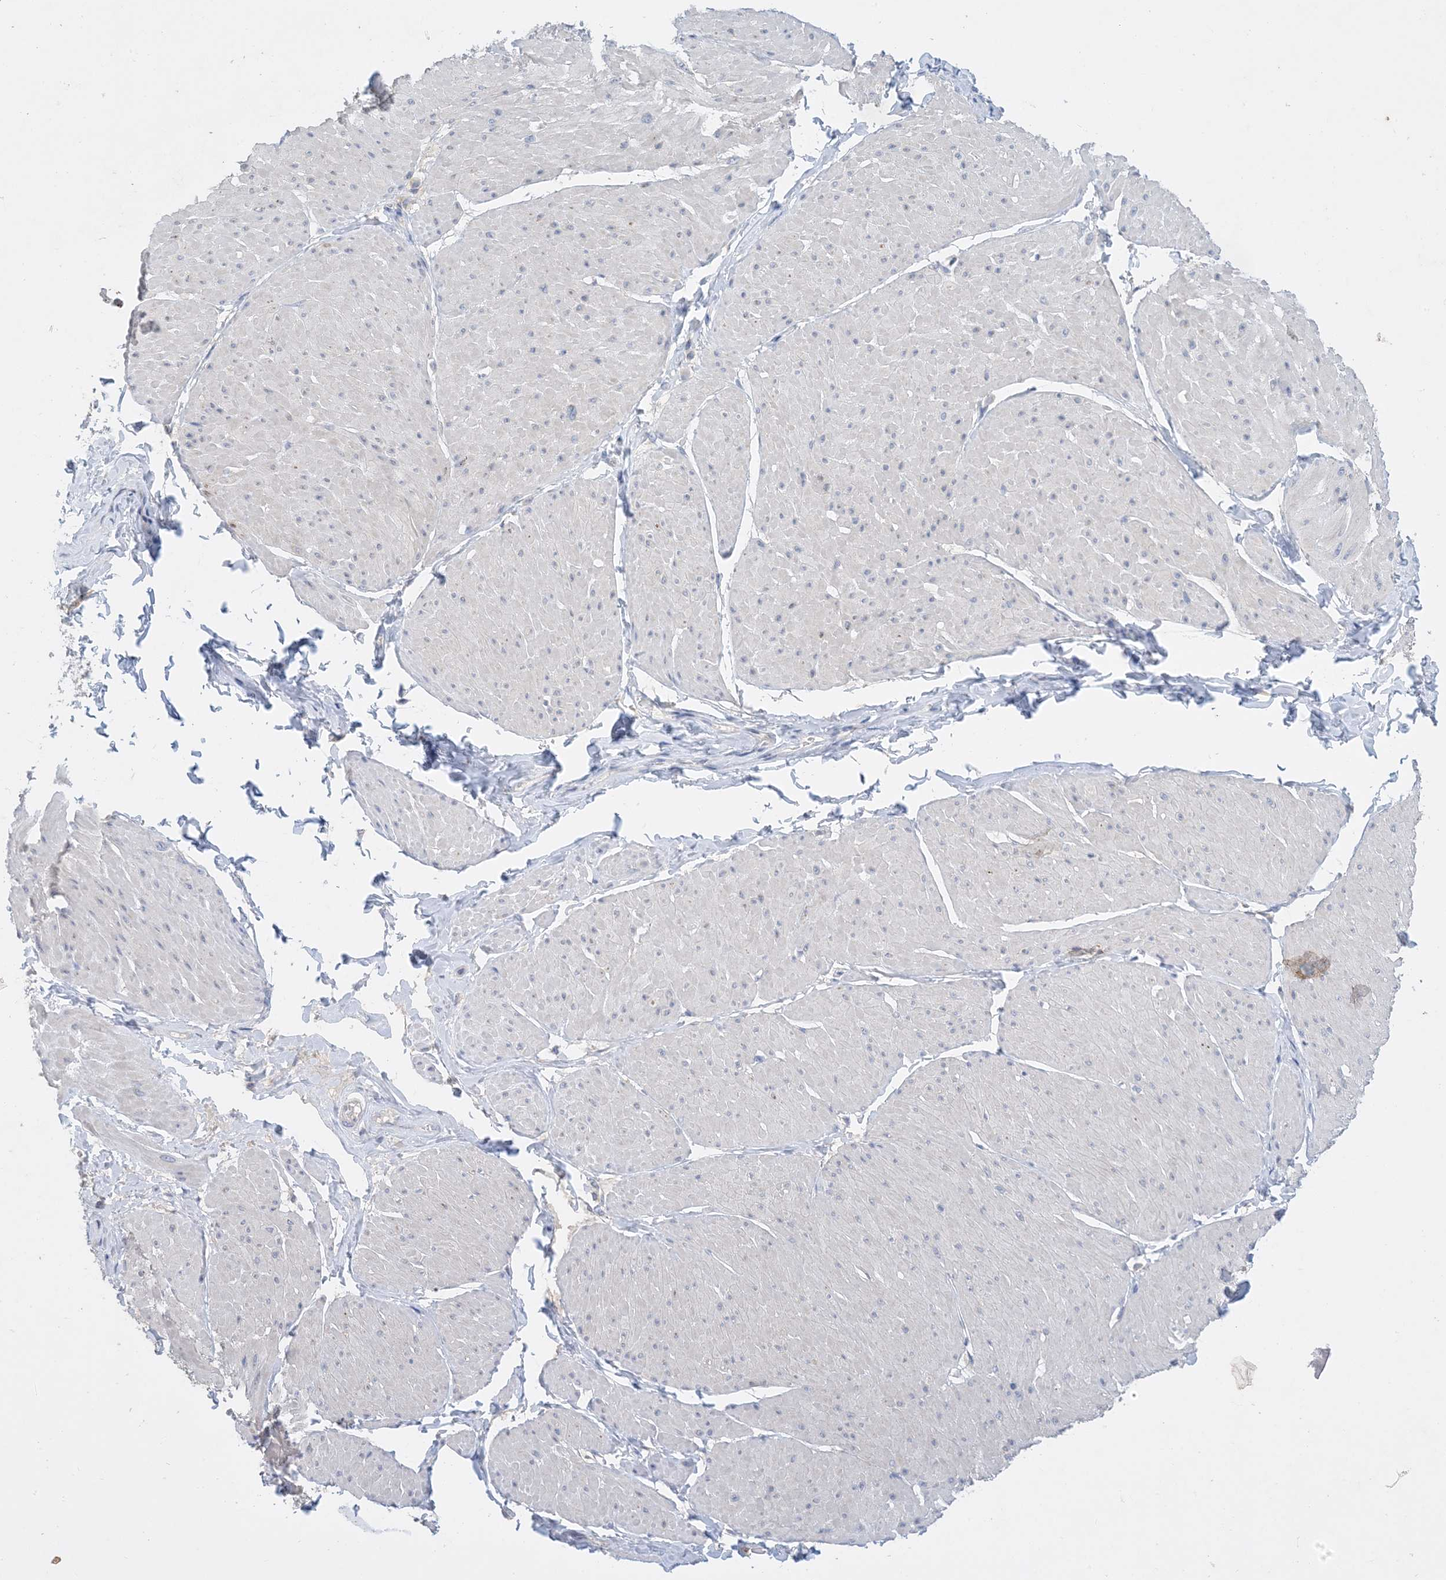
{"staining": {"intensity": "negative", "quantity": "none", "location": "none"}, "tissue": "smooth muscle", "cell_type": "Smooth muscle cells", "image_type": "normal", "snomed": [{"axis": "morphology", "description": "Urothelial carcinoma, High grade"}, {"axis": "topography", "description": "Urinary bladder"}], "caption": "High magnification brightfield microscopy of benign smooth muscle stained with DAB (brown) and counterstained with hematoxylin (blue): smooth muscle cells show no significant staining. (Immunohistochemistry, brightfield microscopy, high magnification).", "gene": "KPRP", "patient": {"sex": "male", "age": 46}}